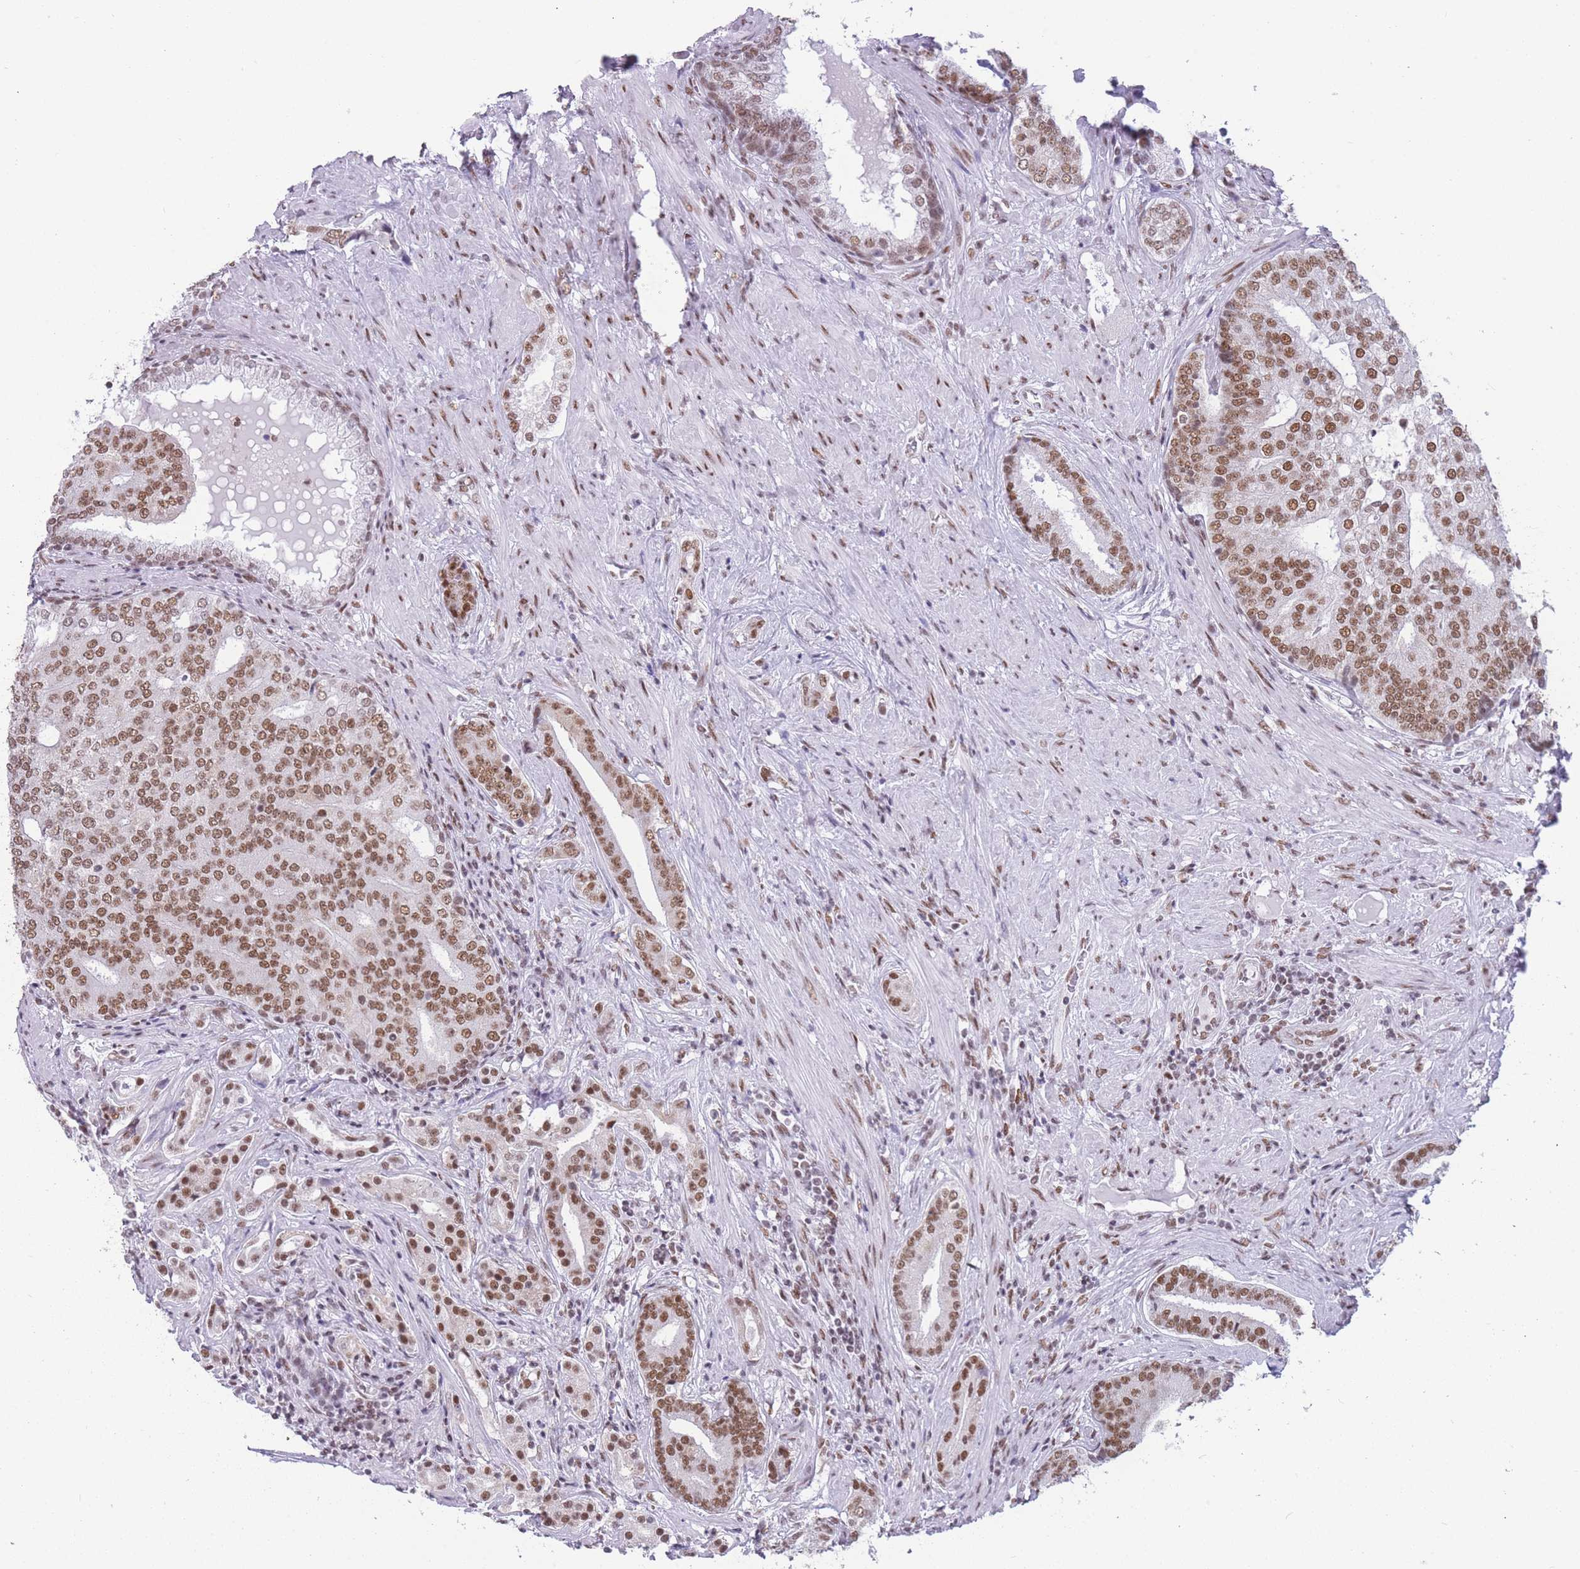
{"staining": {"intensity": "moderate", "quantity": ">75%", "location": "nuclear"}, "tissue": "prostate cancer", "cell_type": "Tumor cells", "image_type": "cancer", "snomed": [{"axis": "morphology", "description": "Adenocarcinoma, High grade"}, {"axis": "topography", "description": "Prostate"}], "caption": "Immunohistochemical staining of prostate adenocarcinoma (high-grade) reveals moderate nuclear protein expression in about >75% of tumor cells. (Brightfield microscopy of DAB IHC at high magnification).", "gene": "HNRNPUL1", "patient": {"sex": "male", "age": 55}}